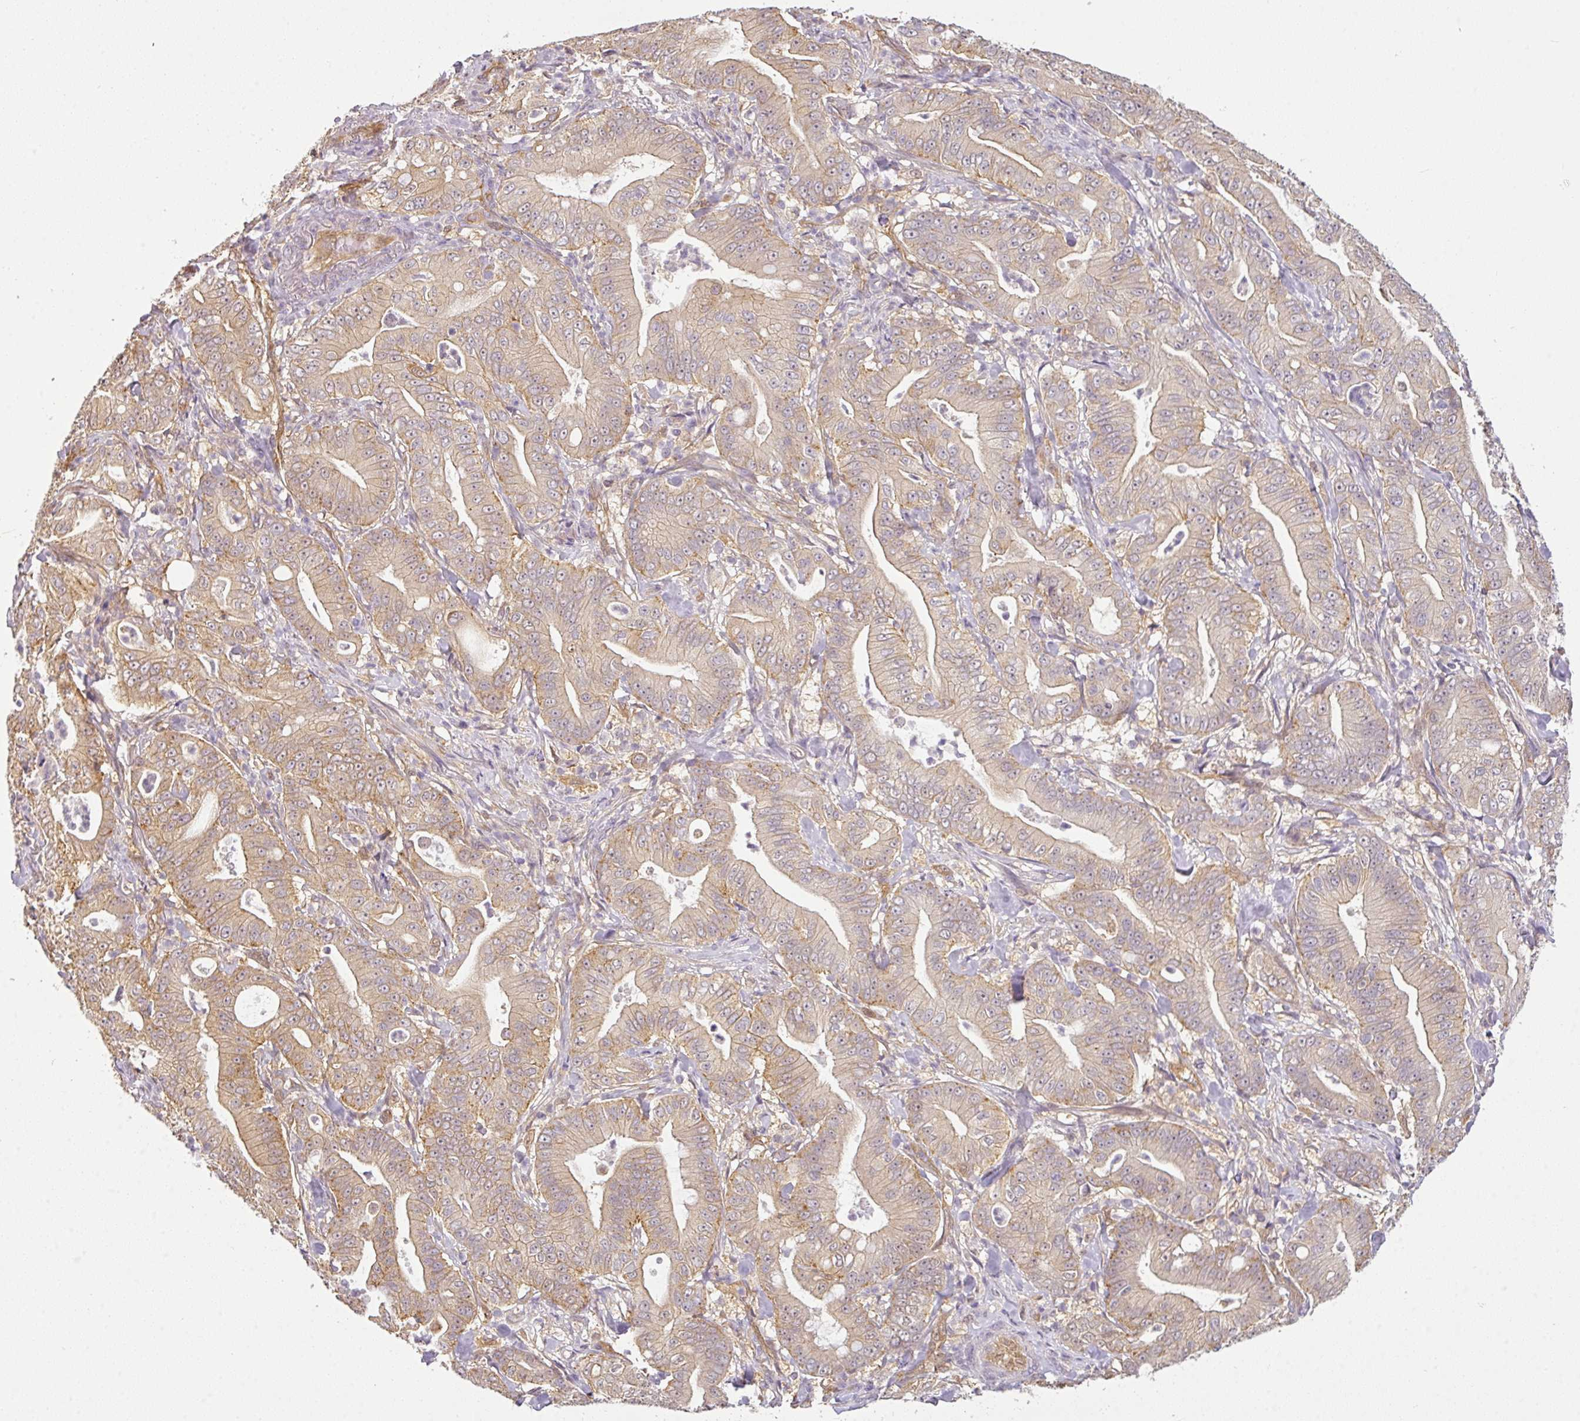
{"staining": {"intensity": "weak", "quantity": "<25%", "location": "cytoplasmic/membranous"}, "tissue": "pancreatic cancer", "cell_type": "Tumor cells", "image_type": "cancer", "snomed": [{"axis": "morphology", "description": "Adenocarcinoma, NOS"}, {"axis": "topography", "description": "Pancreas"}], "caption": "Immunohistochemistry micrograph of pancreatic cancer stained for a protein (brown), which shows no expression in tumor cells. The staining was performed using DAB (3,3'-diaminobenzidine) to visualize the protein expression in brown, while the nuclei were stained in blue with hematoxylin (Magnification: 20x).", "gene": "ANKRD18A", "patient": {"sex": "male", "age": 71}}